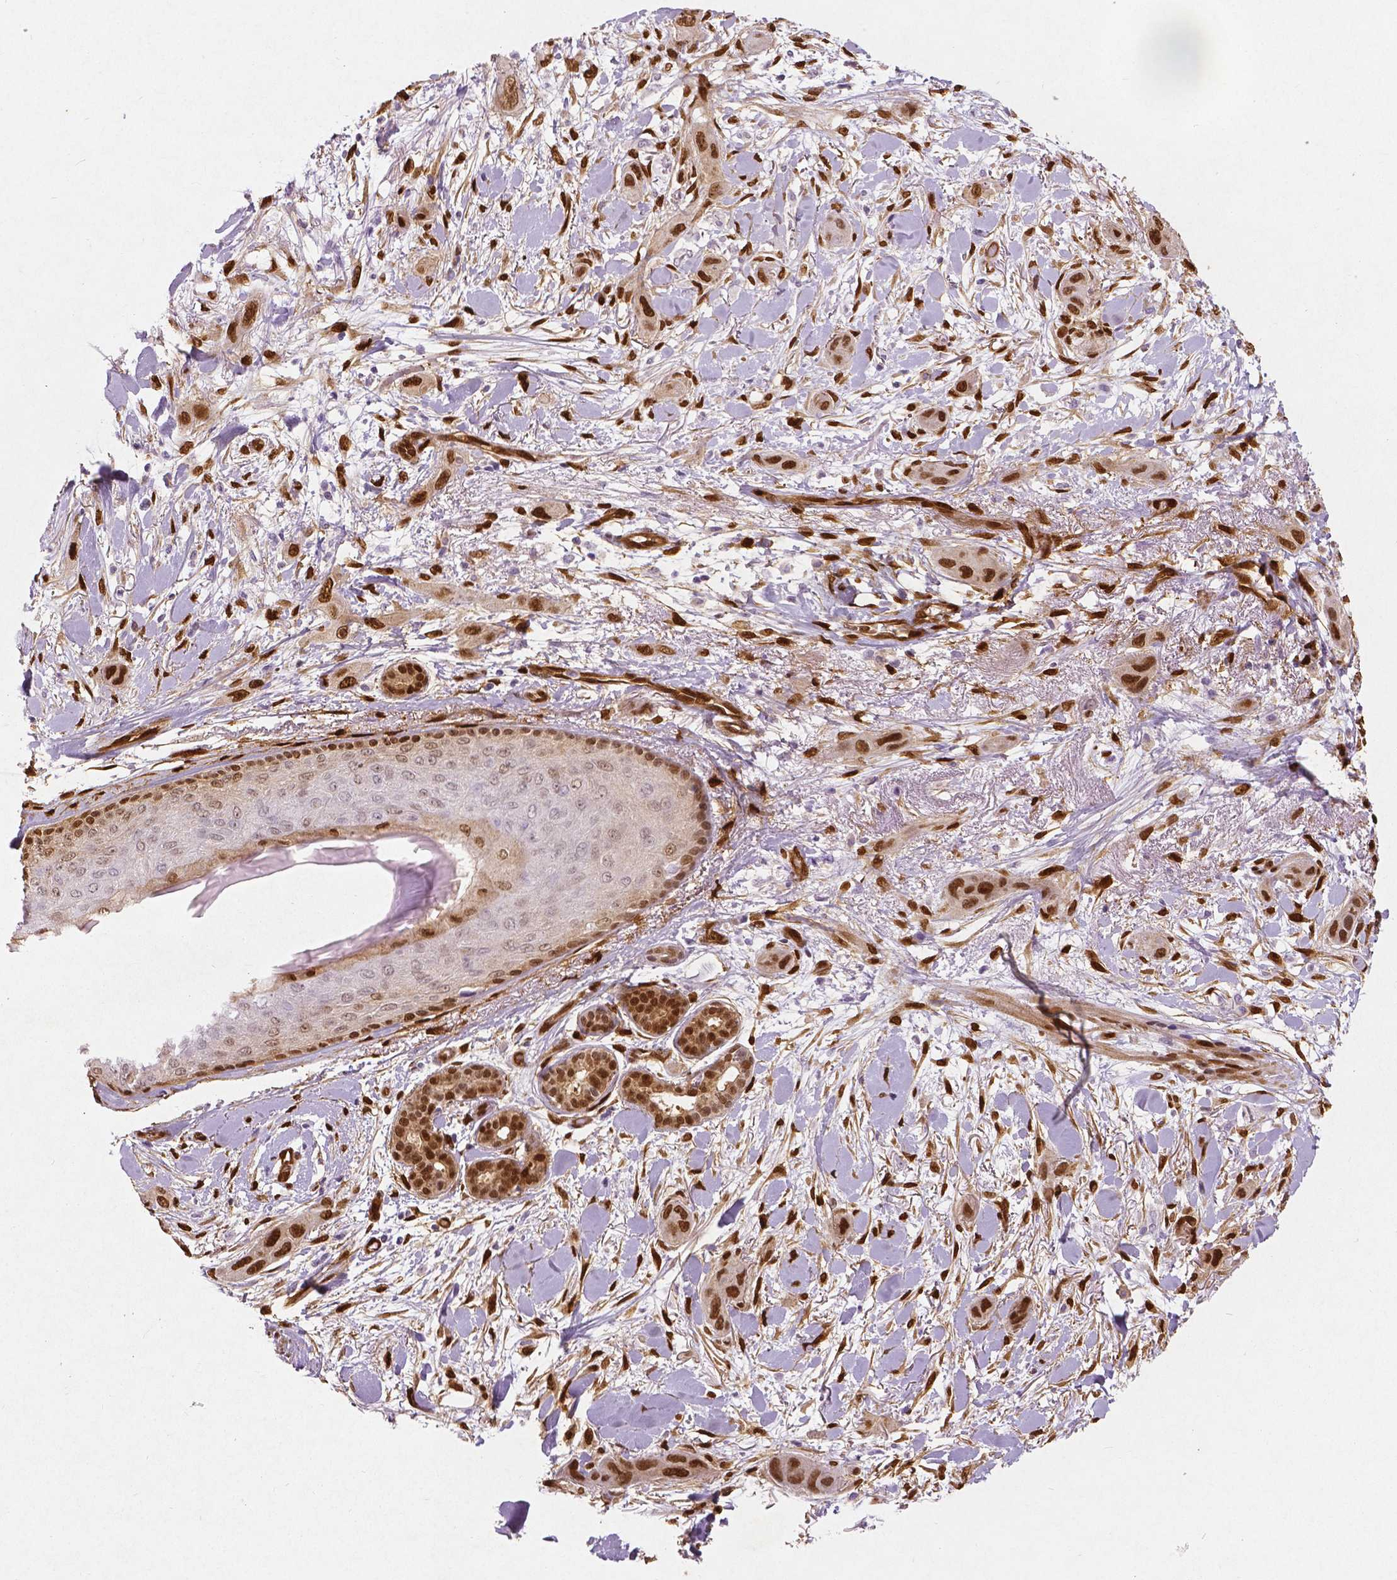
{"staining": {"intensity": "moderate", "quantity": ">75%", "location": "cytoplasmic/membranous,nuclear"}, "tissue": "skin cancer", "cell_type": "Tumor cells", "image_type": "cancer", "snomed": [{"axis": "morphology", "description": "Squamous cell carcinoma, NOS"}, {"axis": "topography", "description": "Skin"}], "caption": "Immunohistochemical staining of human skin cancer shows medium levels of moderate cytoplasmic/membranous and nuclear protein positivity in about >75% of tumor cells.", "gene": "WWTR1", "patient": {"sex": "male", "age": 79}}